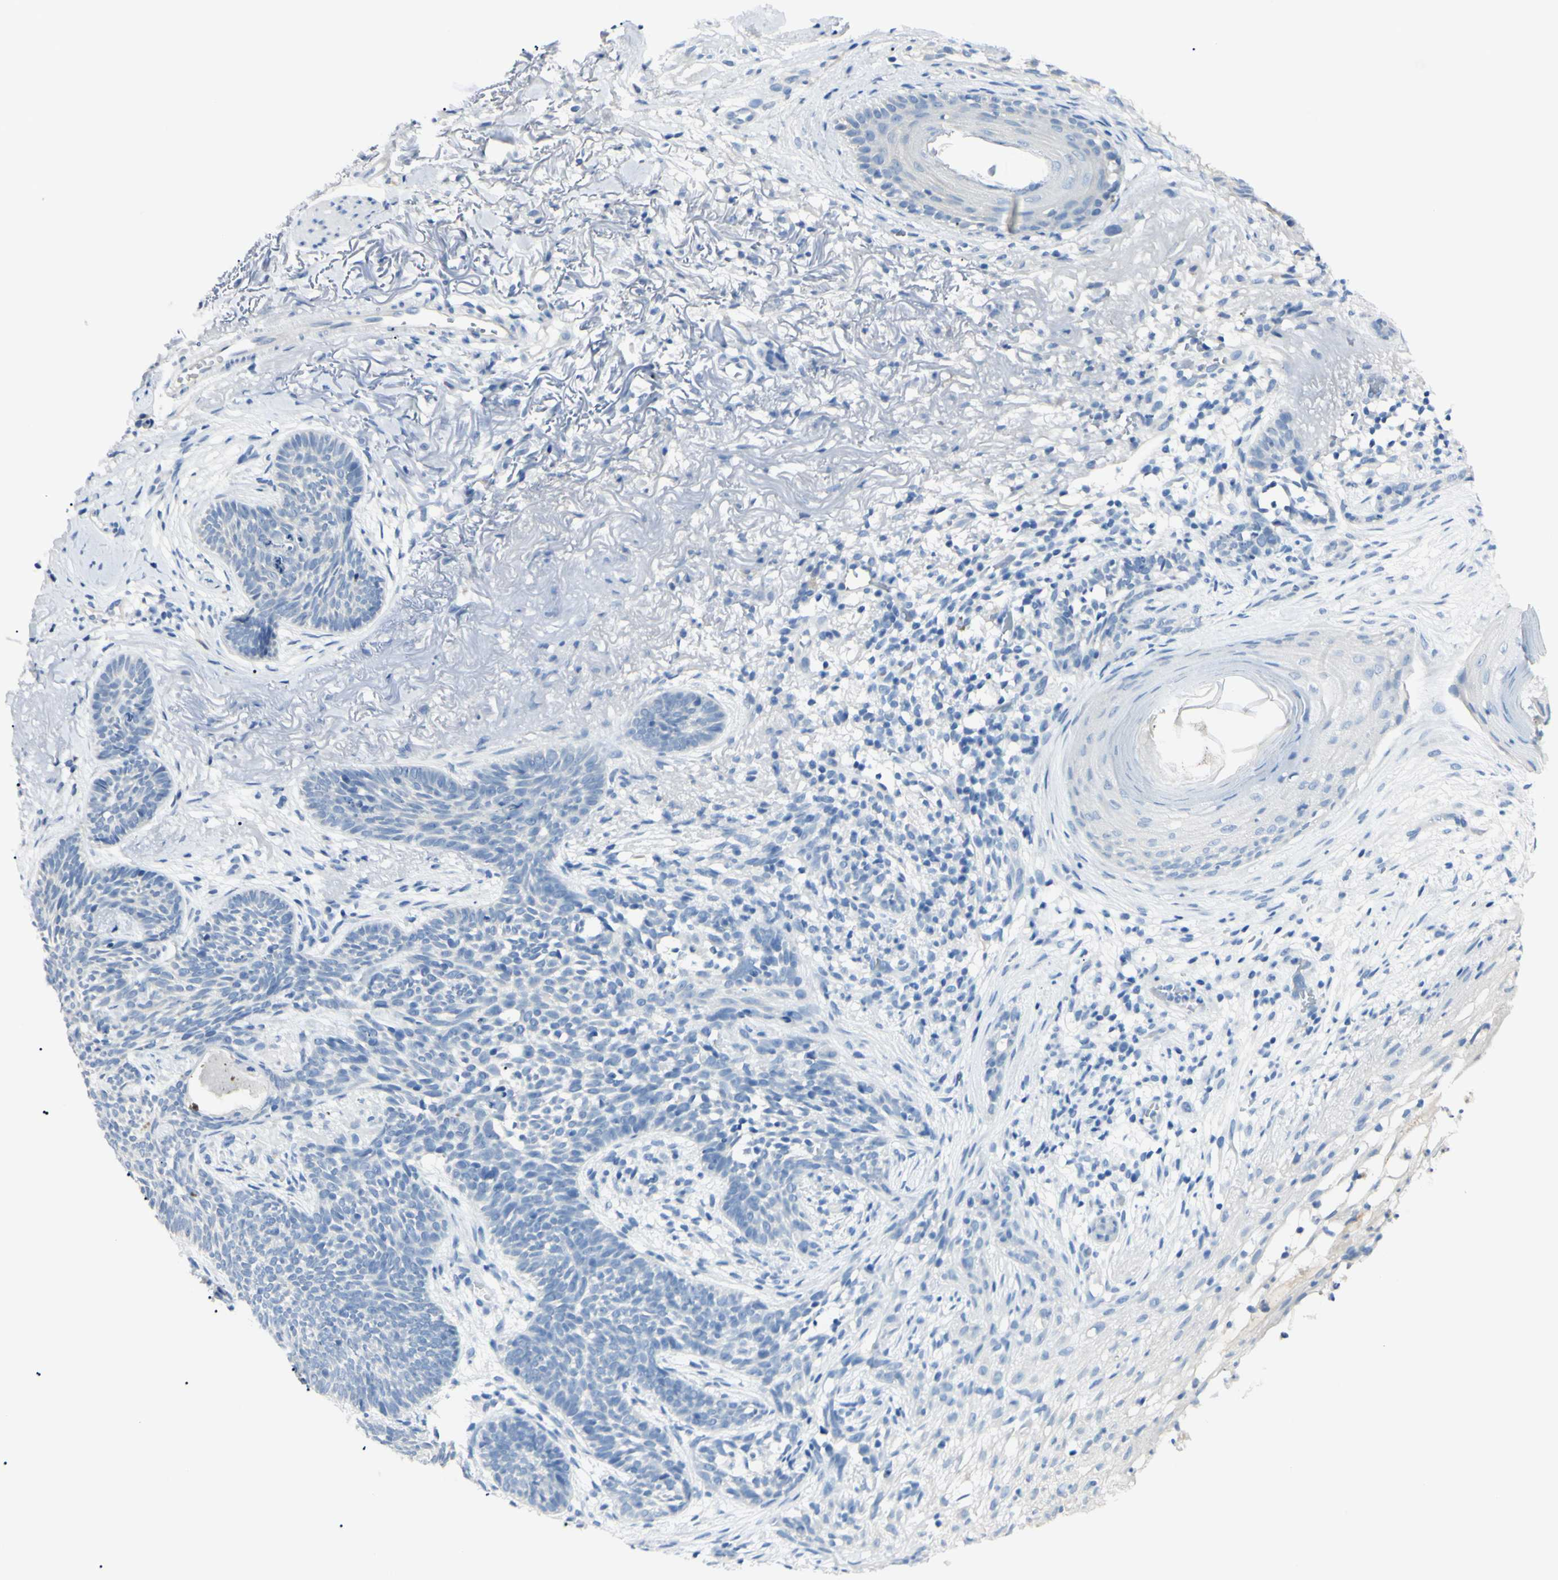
{"staining": {"intensity": "negative", "quantity": "none", "location": "none"}, "tissue": "skin cancer", "cell_type": "Tumor cells", "image_type": "cancer", "snomed": [{"axis": "morphology", "description": "Basal cell carcinoma"}, {"axis": "topography", "description": "Skin"}], "caption": "Tumor cells show no significant positivity in skin basal cell carcinoma. (Stains: DAB (3,3'-diaminobenzidine) immunohistochemistry with hematoxylin counter stain, Microscopy: brightfield microscopy at high magnification).", "gene": "FOLH1", "patient": {"sex": "female", "age": 70}}